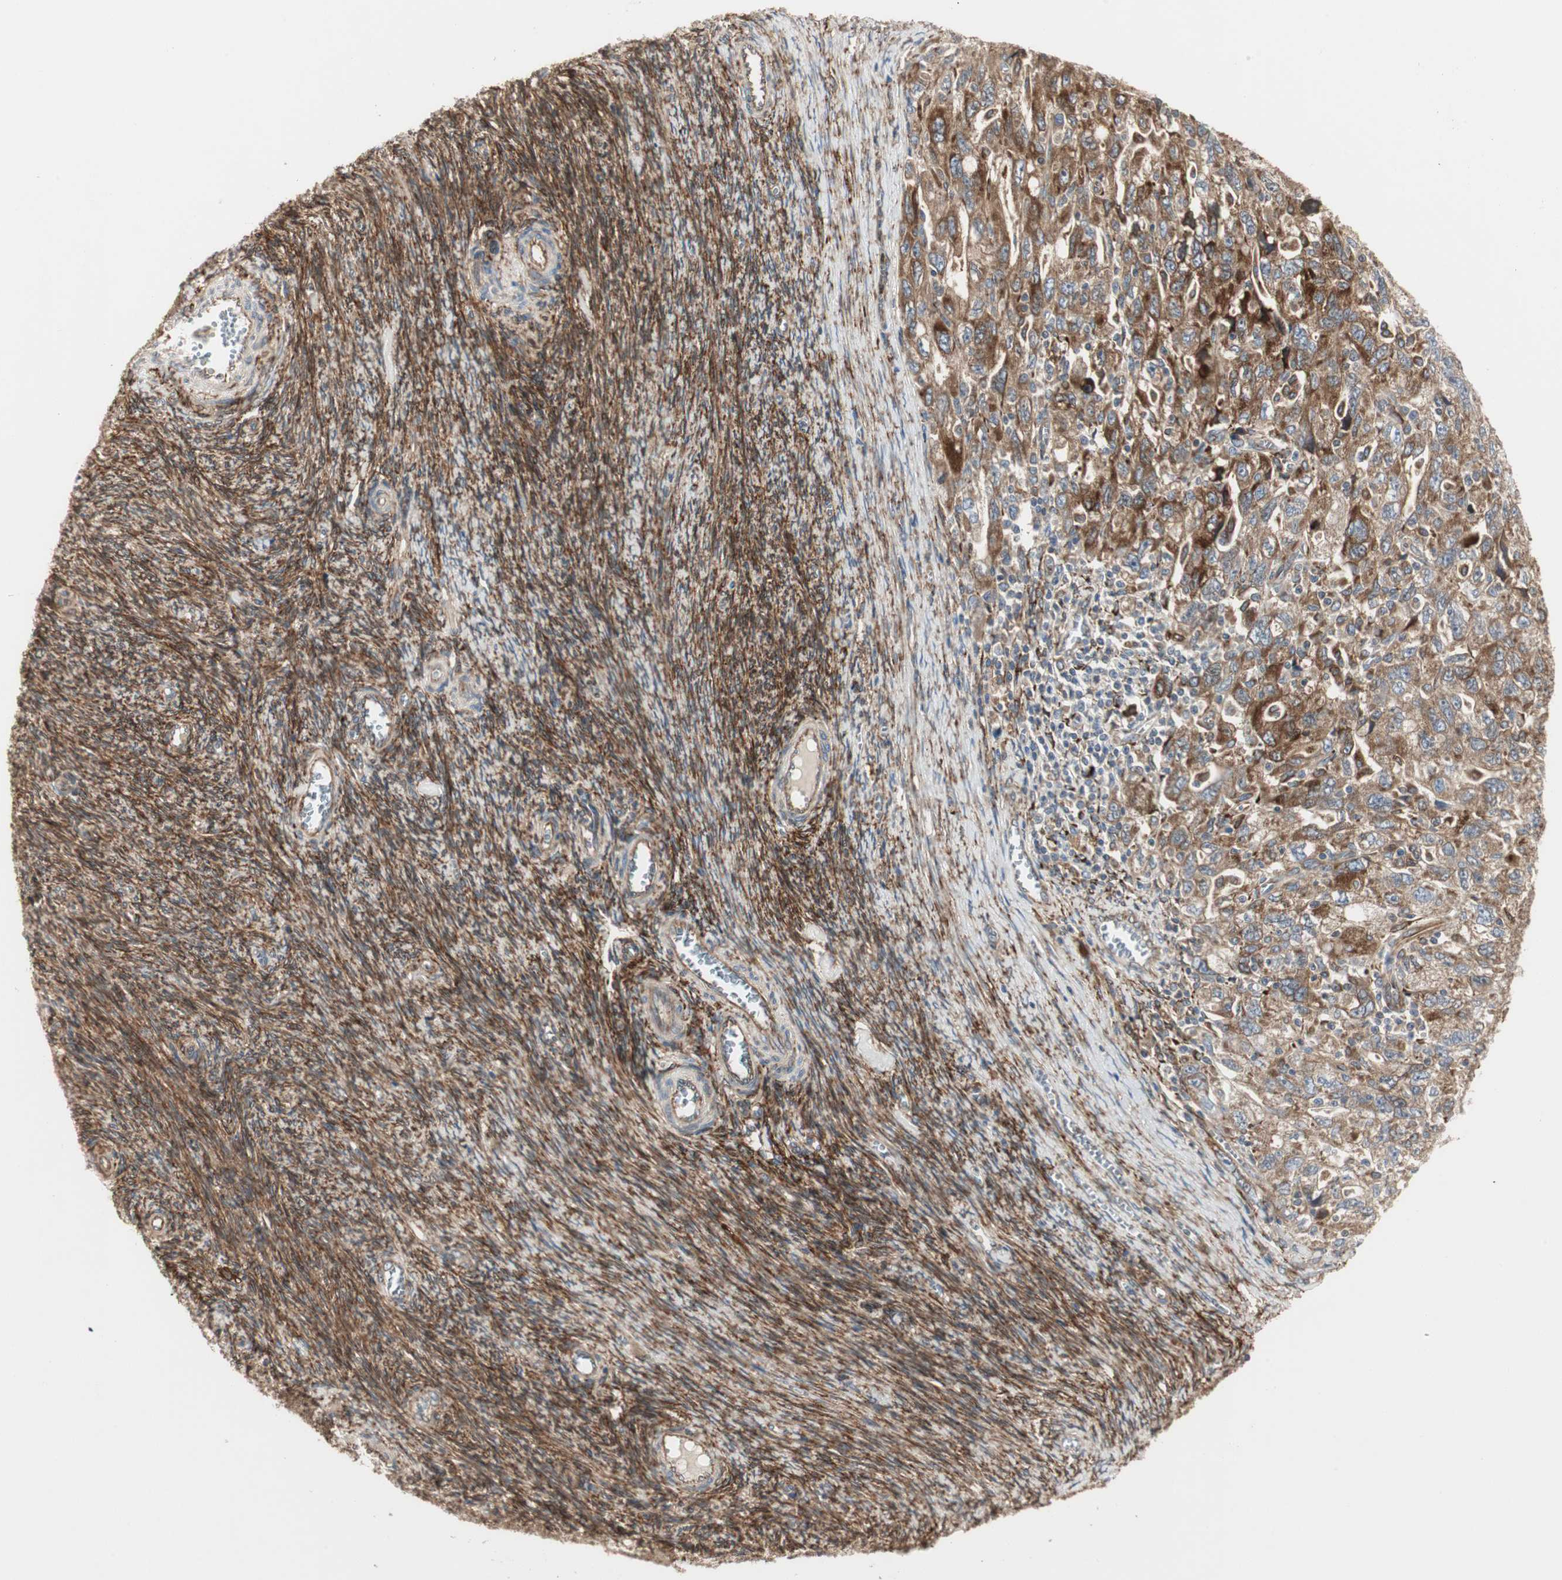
{"staining": {"intensity": "moderate", "quantity": ">75%", "location": "cytoplasmic/membranous"}, "tissue": "ovarian cancer", "cell_type": "Tumor cells", "image_type": "cancer", "snomed": [{"axis": "morphology", "description": "Carcinoma, NOS"}, {"axis": "morphology", "description": "Cystadenocarcinoma, serous, NOS"}, {"axis": "topography", "description": "Ovary"}], "caption": "High-power microscopy captured an immunohistochemistry (IHC) image of ovarian cancer, revealing moderate cytoplasmic/membranous positivity in approximately >75% of tumor cells.", "gene": "H6PD", "patient": {"sex": "female", "age": 69}}